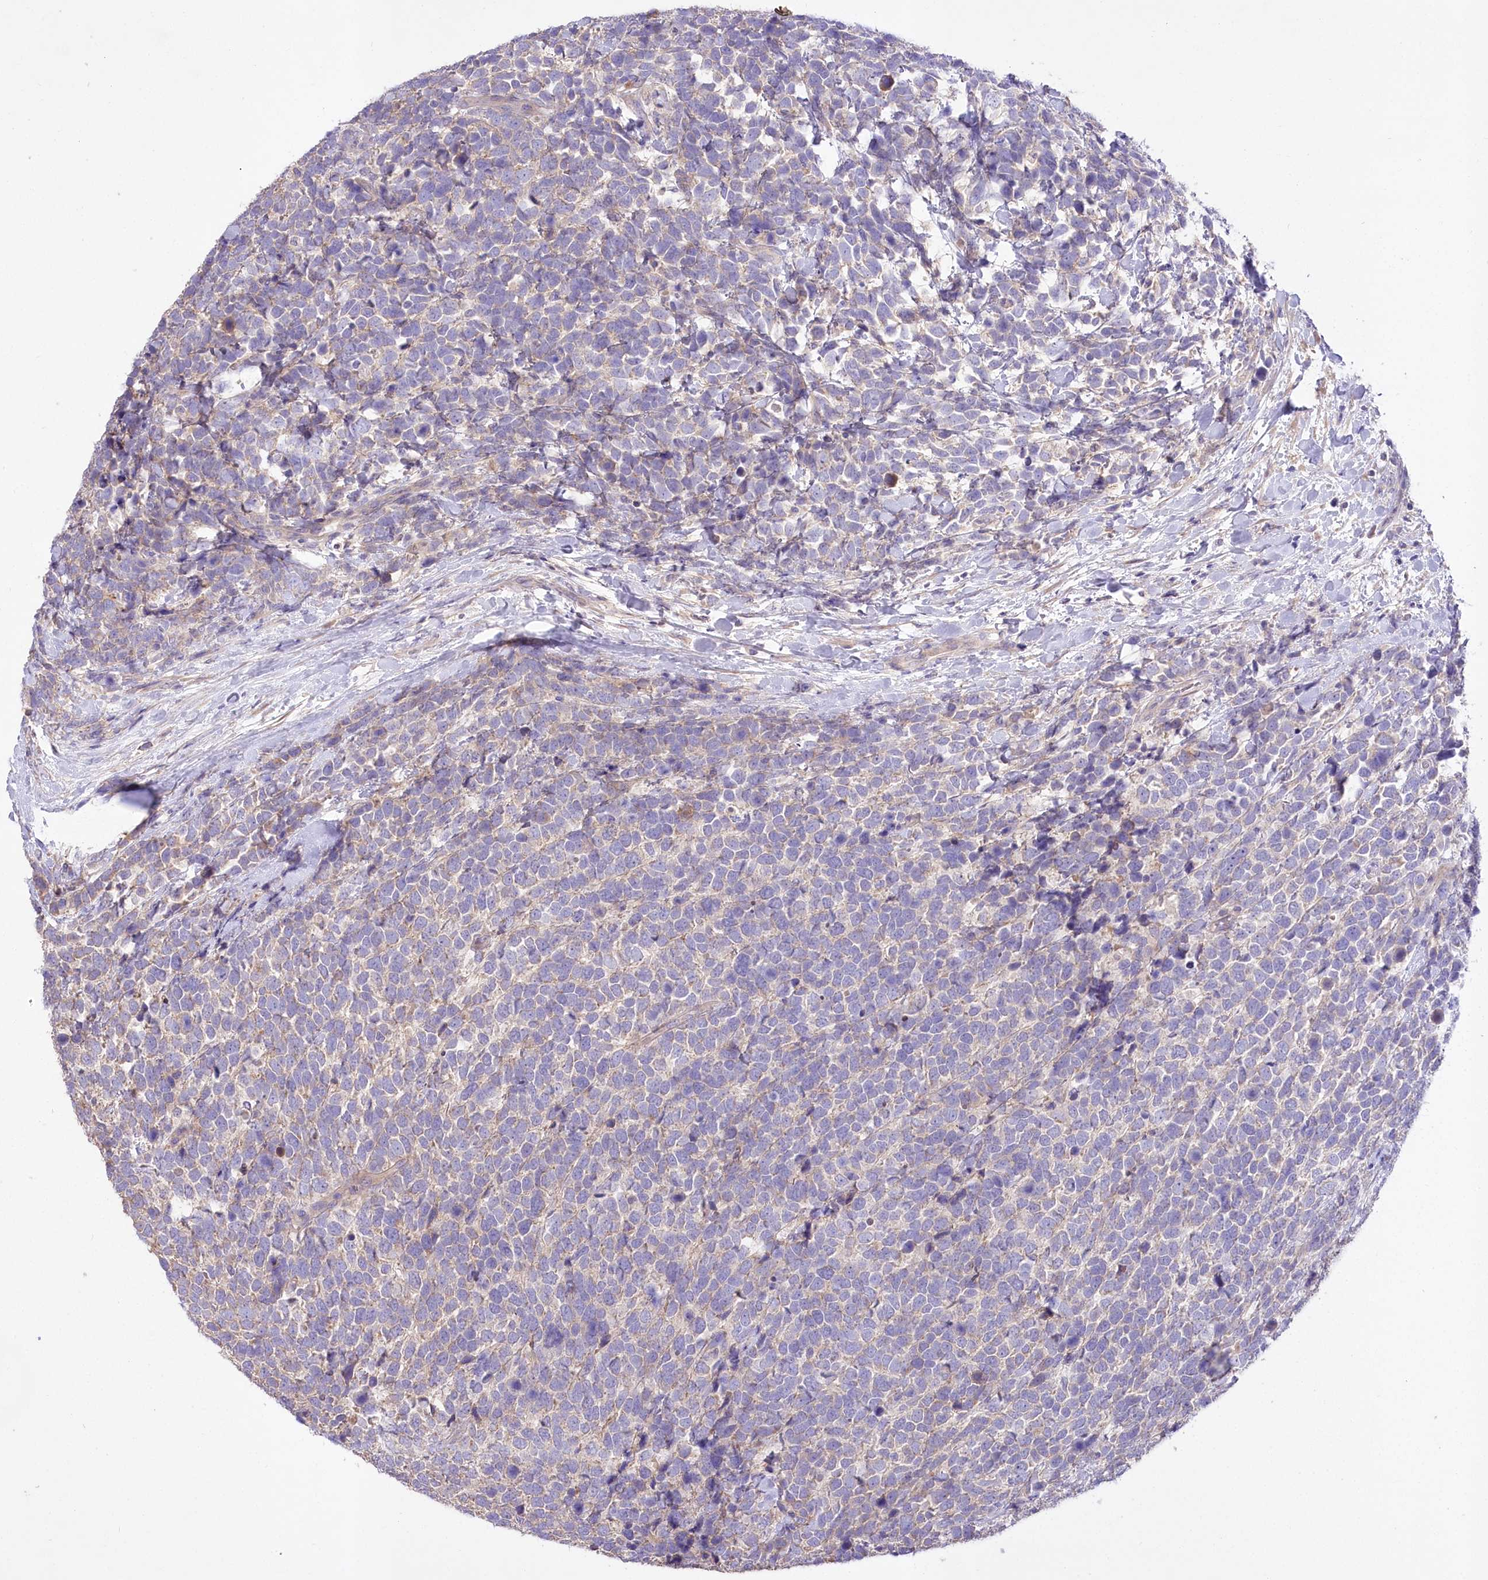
{"staining": {"intensity": "negative", "quantity": "none", "location": "none"}, "tissue": "urothelial cancer", "cell_type": "Tumor cells", "image_type": "cancer", "snomed": [{"axis": "morphology", "description": "Urothelial carcinoma, High grade"}, {"axis": "topography", "description": "Urinary bladder"}], "caption": "An immunohistochemistry micrograph of urothelial cancer is shown. There is no staining in tumor cells of urothelial cancer.", "gene": "PBLD", "patient": {"sex": "female", "age": 82}}